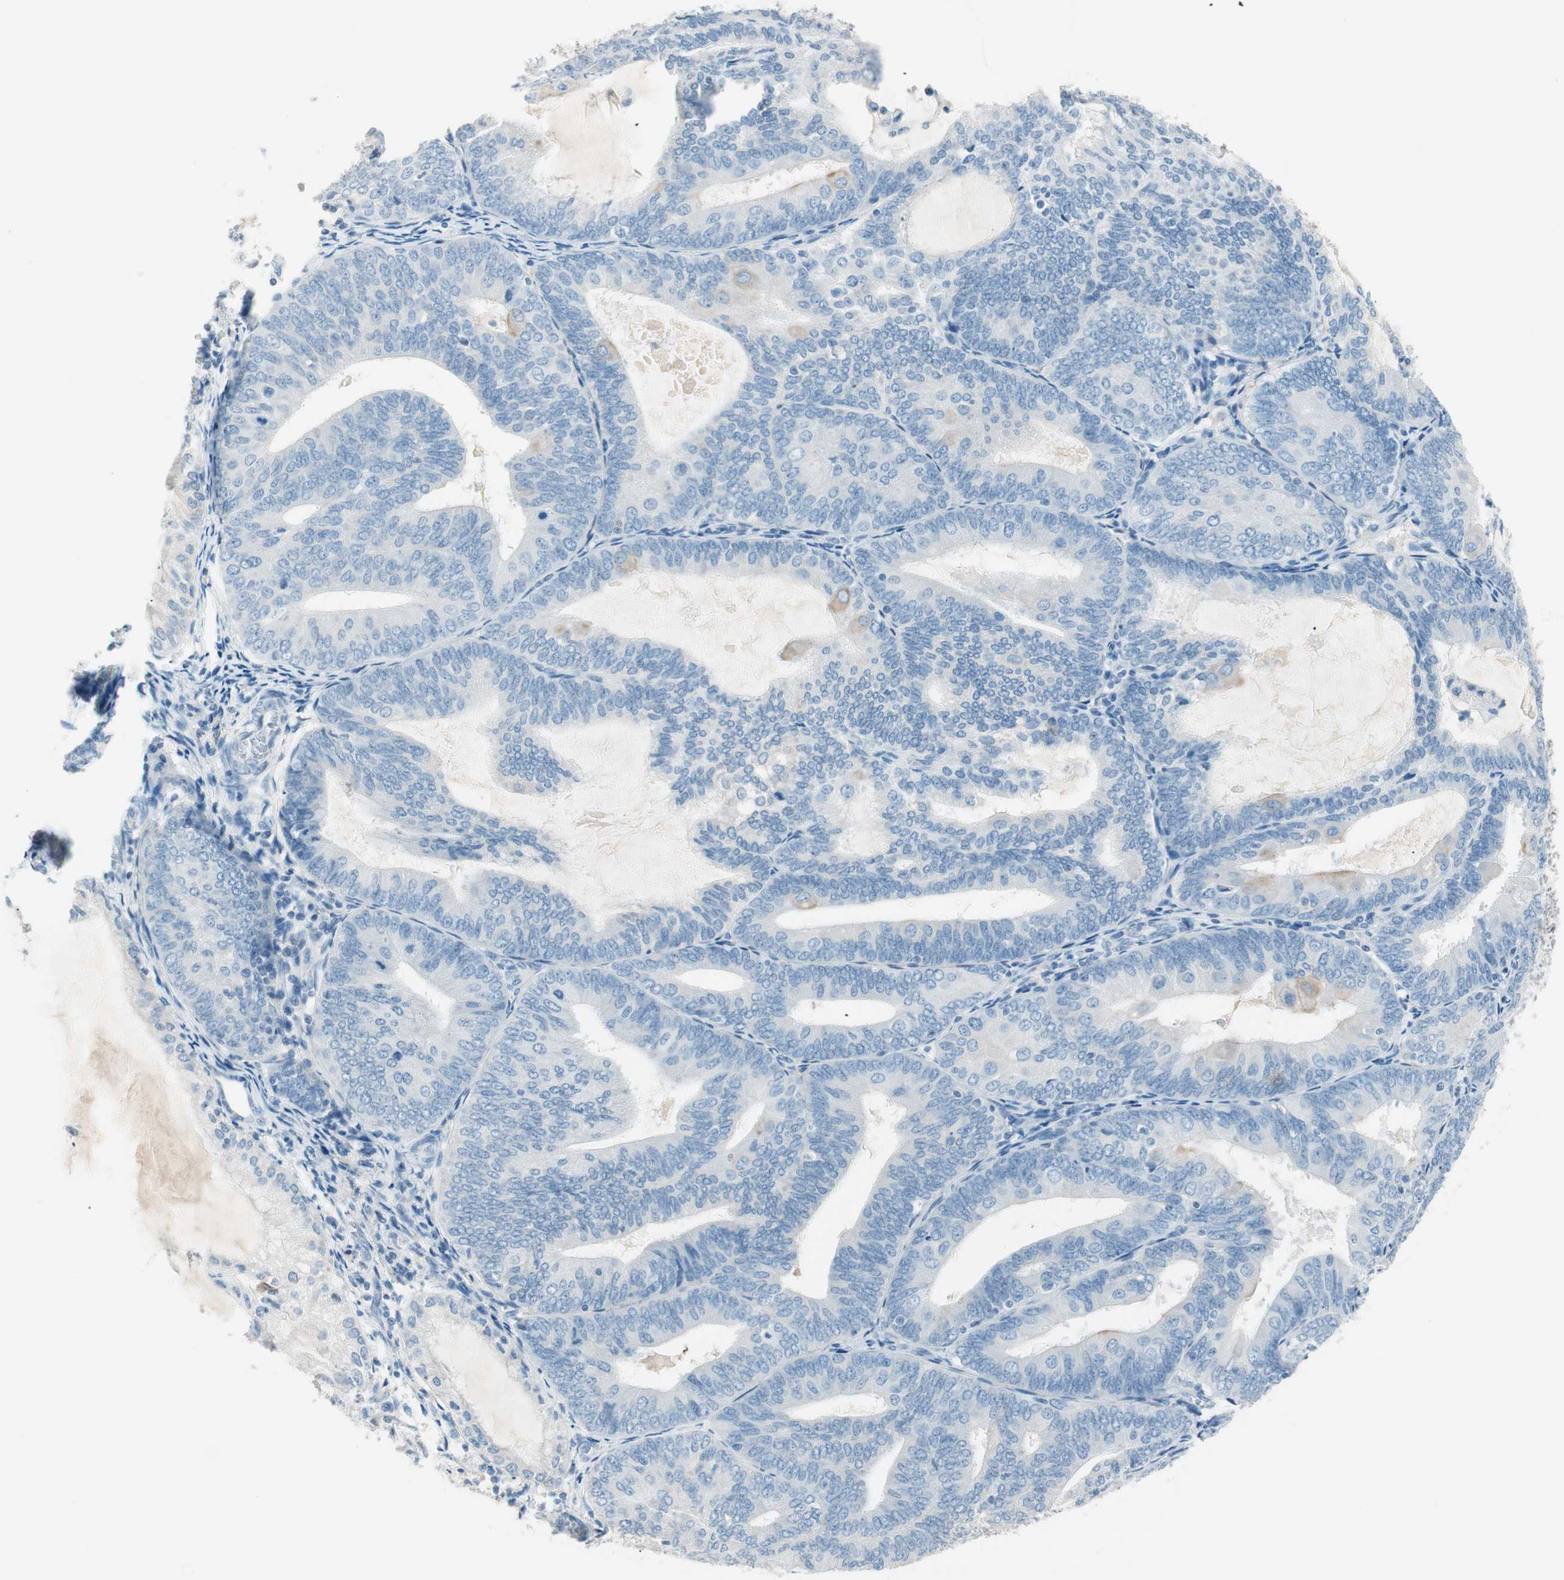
{"staining": {"intensity": "negative", "quantity": "none", "location": "none"}, "tissue": "endometrial cancer", "cell_type": "Tumor cells", "image_type": "cancer", "snomed": [{"axis": "morphology", "description": "Adenocarcinoma, NOS"}, {"axis": "topography", "description": "Endometrium"}], "caption": "There is no significant expression in tumor cells of endometrial adenocarcinoma. (Stains: DAB (3,3'-diaminobenzidine) immunohistochemistry with hematoxylin counter stain, Microscopy: brightfield microscopy at high magnification).", "gene": "GNAO1", "patient": {"sex": "female", "age": 81}}